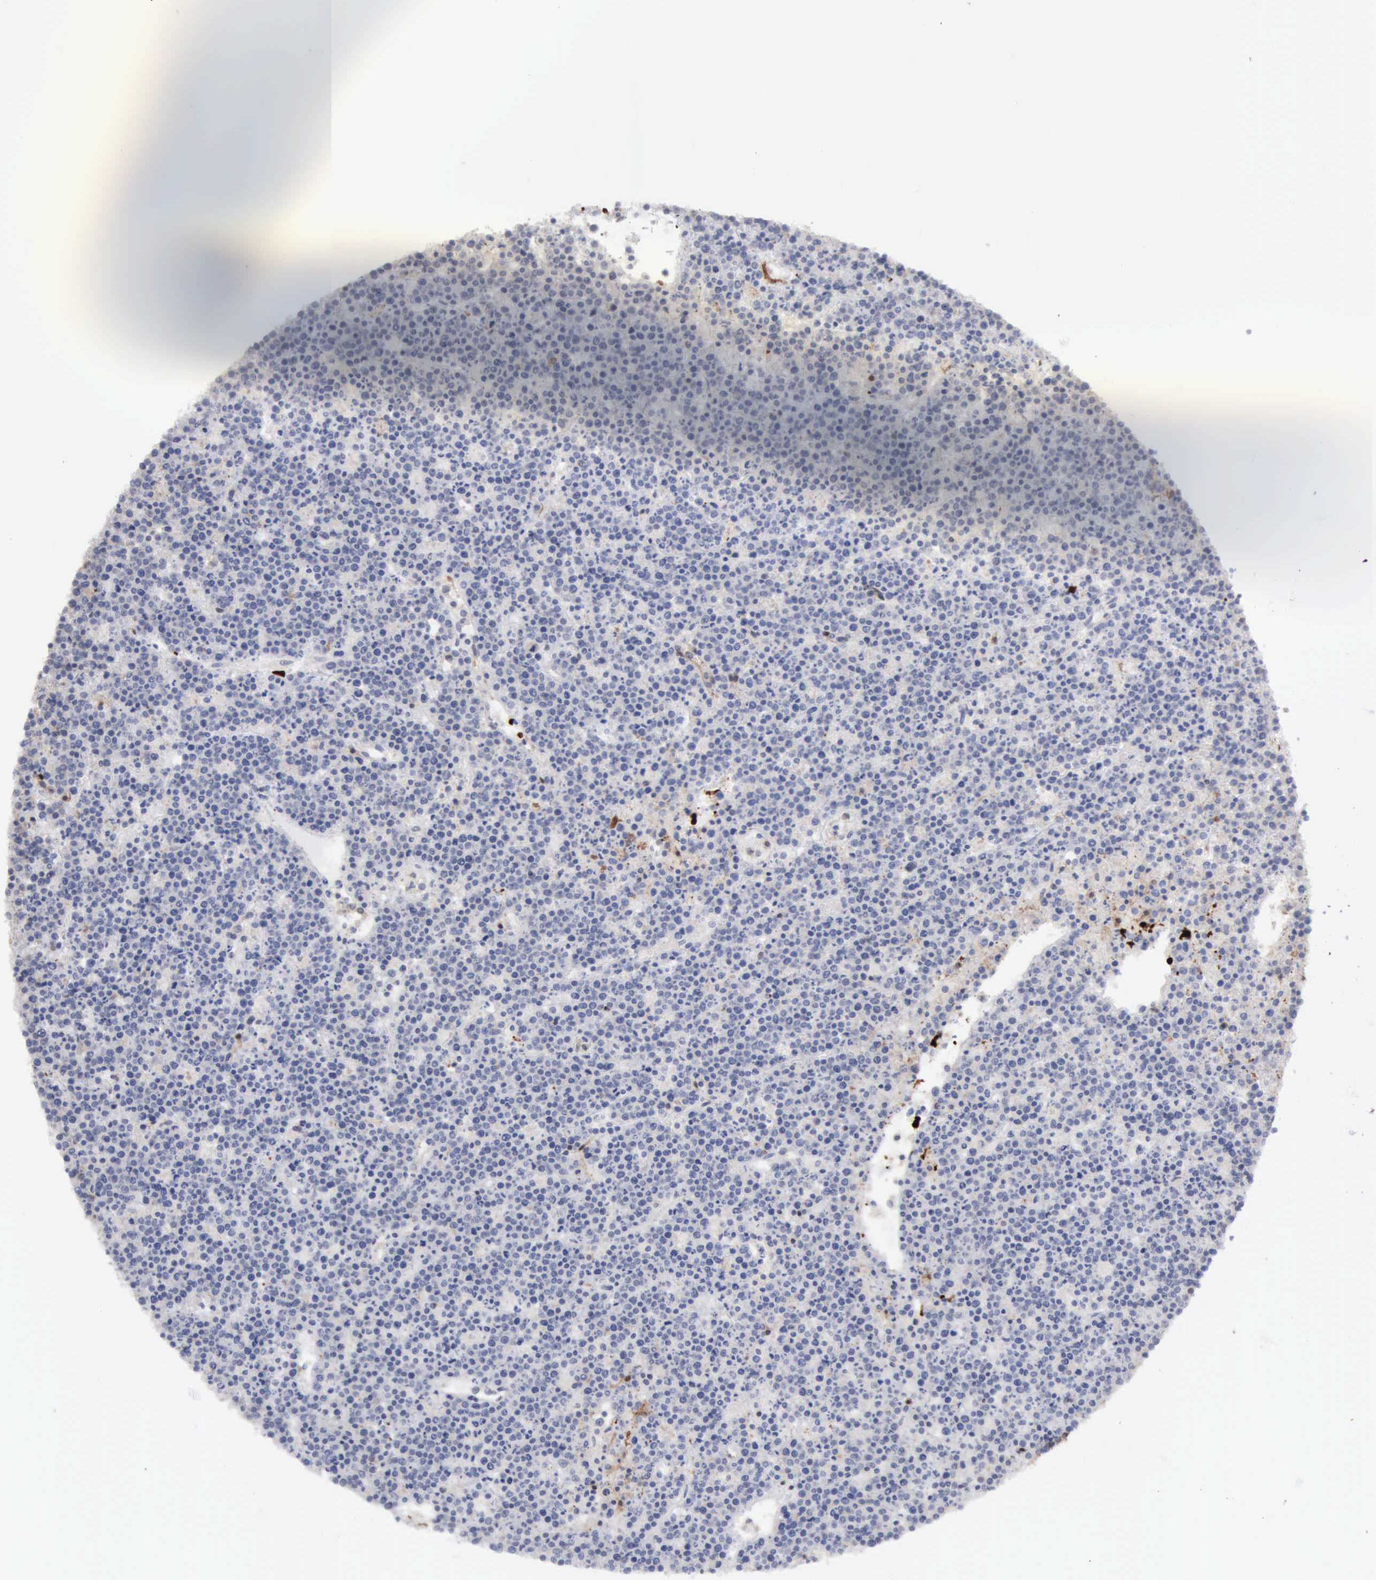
{"staining": {"intensity": "negative", "quantity": "none", "location": "none"}, "tissue": "lymphoma", "cell_type": "Tumor cells", "image_type": "cancer", "snomed": [{"axis": "morphology", "description": "Malignant lymphoma, non-Hodgkin's type, High grade"}, {"axis": "topography", "description": "Ovary"}], "caption": "Protein analysis of lymphoma shows no significant staining in tumor cells. Nuclei are stained in blue.", "gene": "STAT1", "patient": {"sex": "female", "age": 56}}